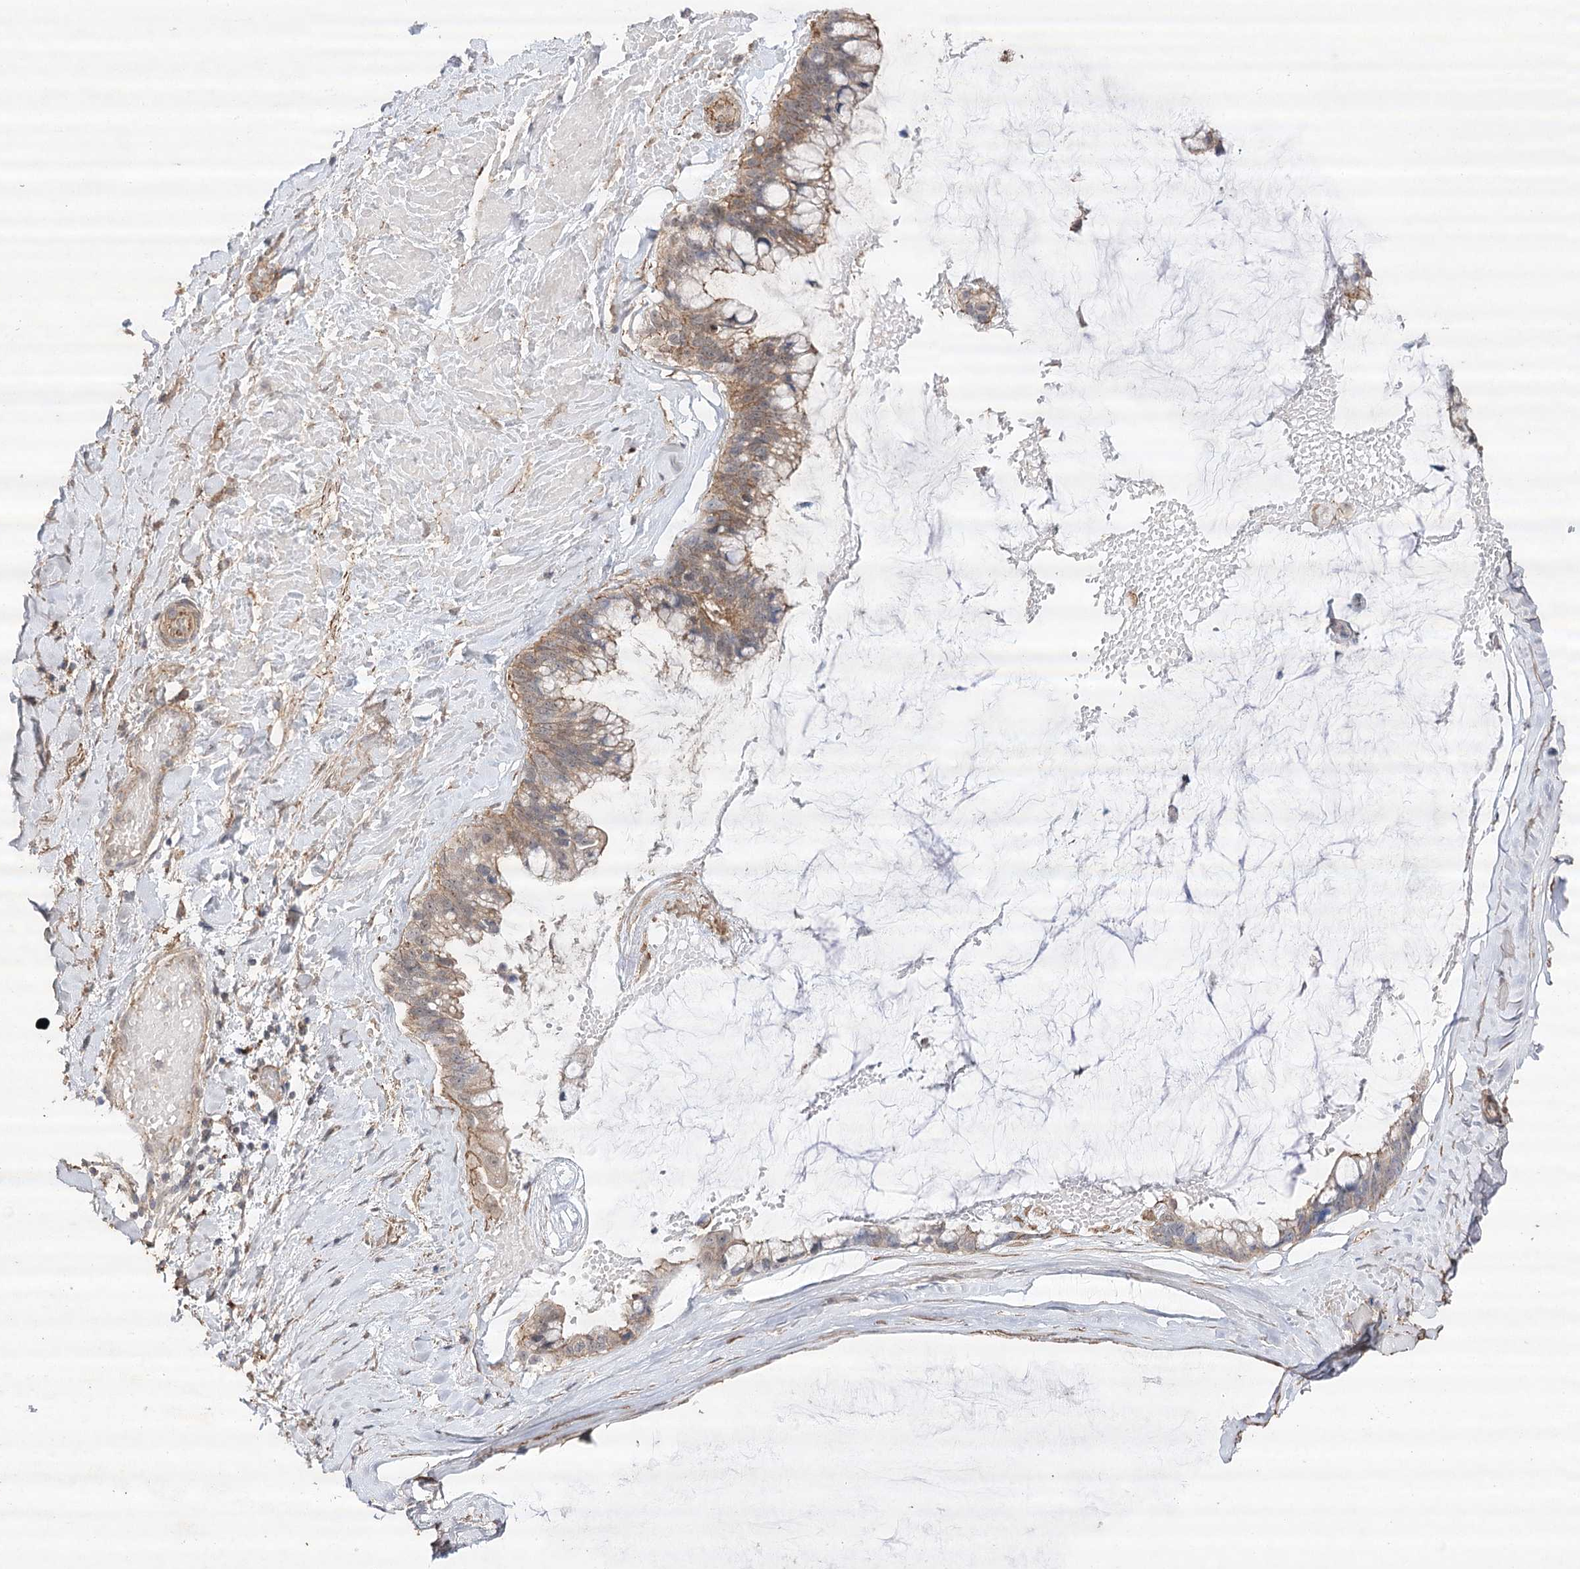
{"staining": {"intensity": "weak", "quantity": ">75%", "location": "cytoplasmic/membranous"}, "tissue": "ovarian cancer", "cell_type": "Tumor cells", "image_type": "cancer", "snomed": [{"axis": "morphology", "description": "Cystadenocarcinoma, mucinous, NOS"}, {"axis": "topography", "description": "Ovary"}], "caption": "Mucinous cystadenocarcinoma (ovarian) stained for a protein displays weak cytoplasmic/membranous positivity in tumor cells.", "gene": "OBSL1", "patient": {"sex": "female", "age": 39}}